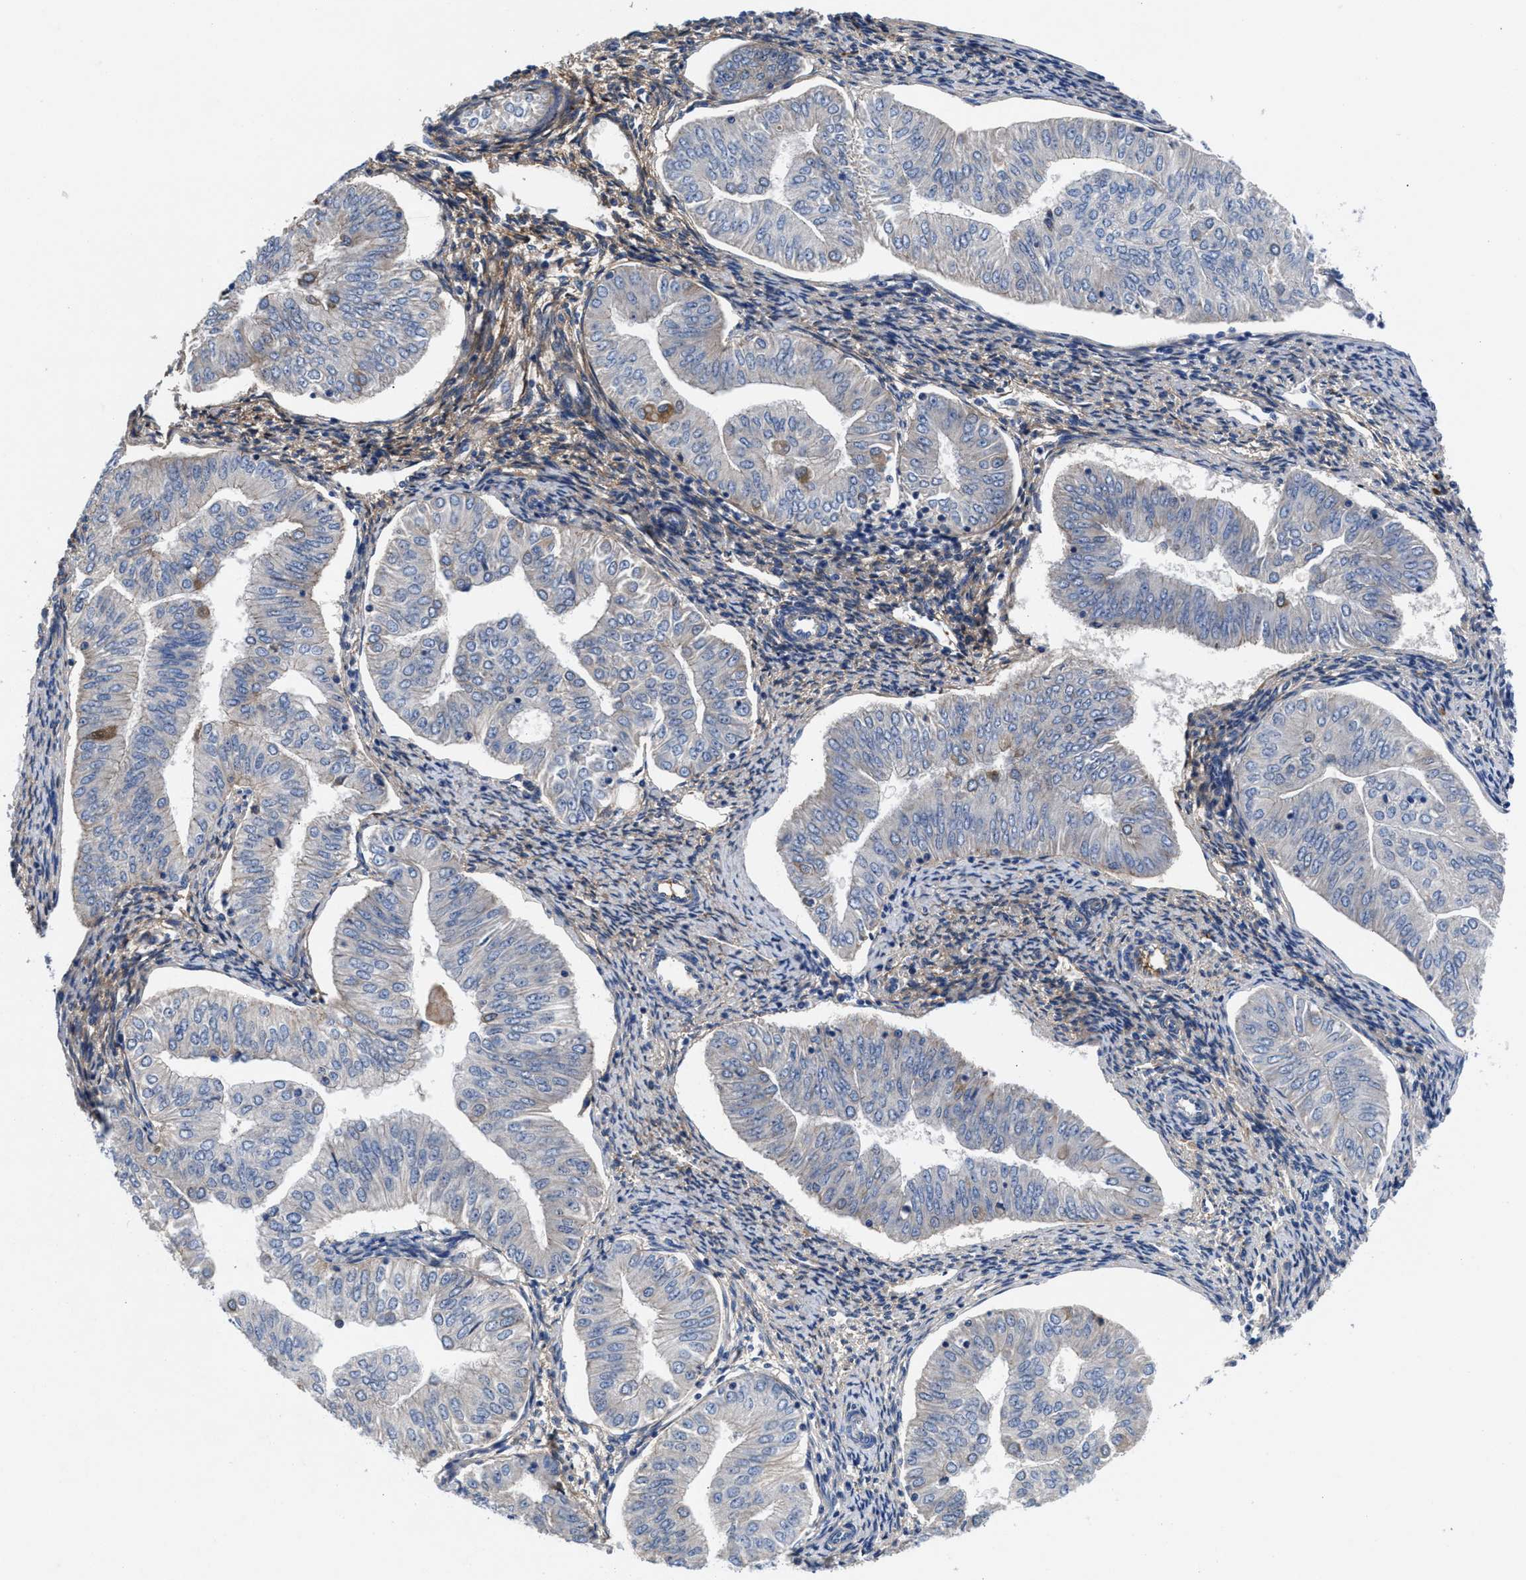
{"staining": {"intensity": "weak", "quantity": "<25%", "location": "cytoplasmic/membranous"}, "tissue": "endometrial cancer", "cell_type": "Tumor cells", "image_type": "cancer", "snomed": [{"axis": "morphology", "description": "Normal tissue, NOS"}, {"axis": "morphology", "description": "Adenocarcinoma, NOS"}, {"axis": "topography", "description": "Endometrium"}], "caption": "Tumor cells are negative for protein expression in human endometrial cancer (adenocarcinoma). The staining is performed using DAB (3,3'-diaminobenzidine) brown chromogen with nuclei counter-stained in using hematoxylin.", "gene": "DHRS13", "patient": {"sex": "female", "age": 53}}